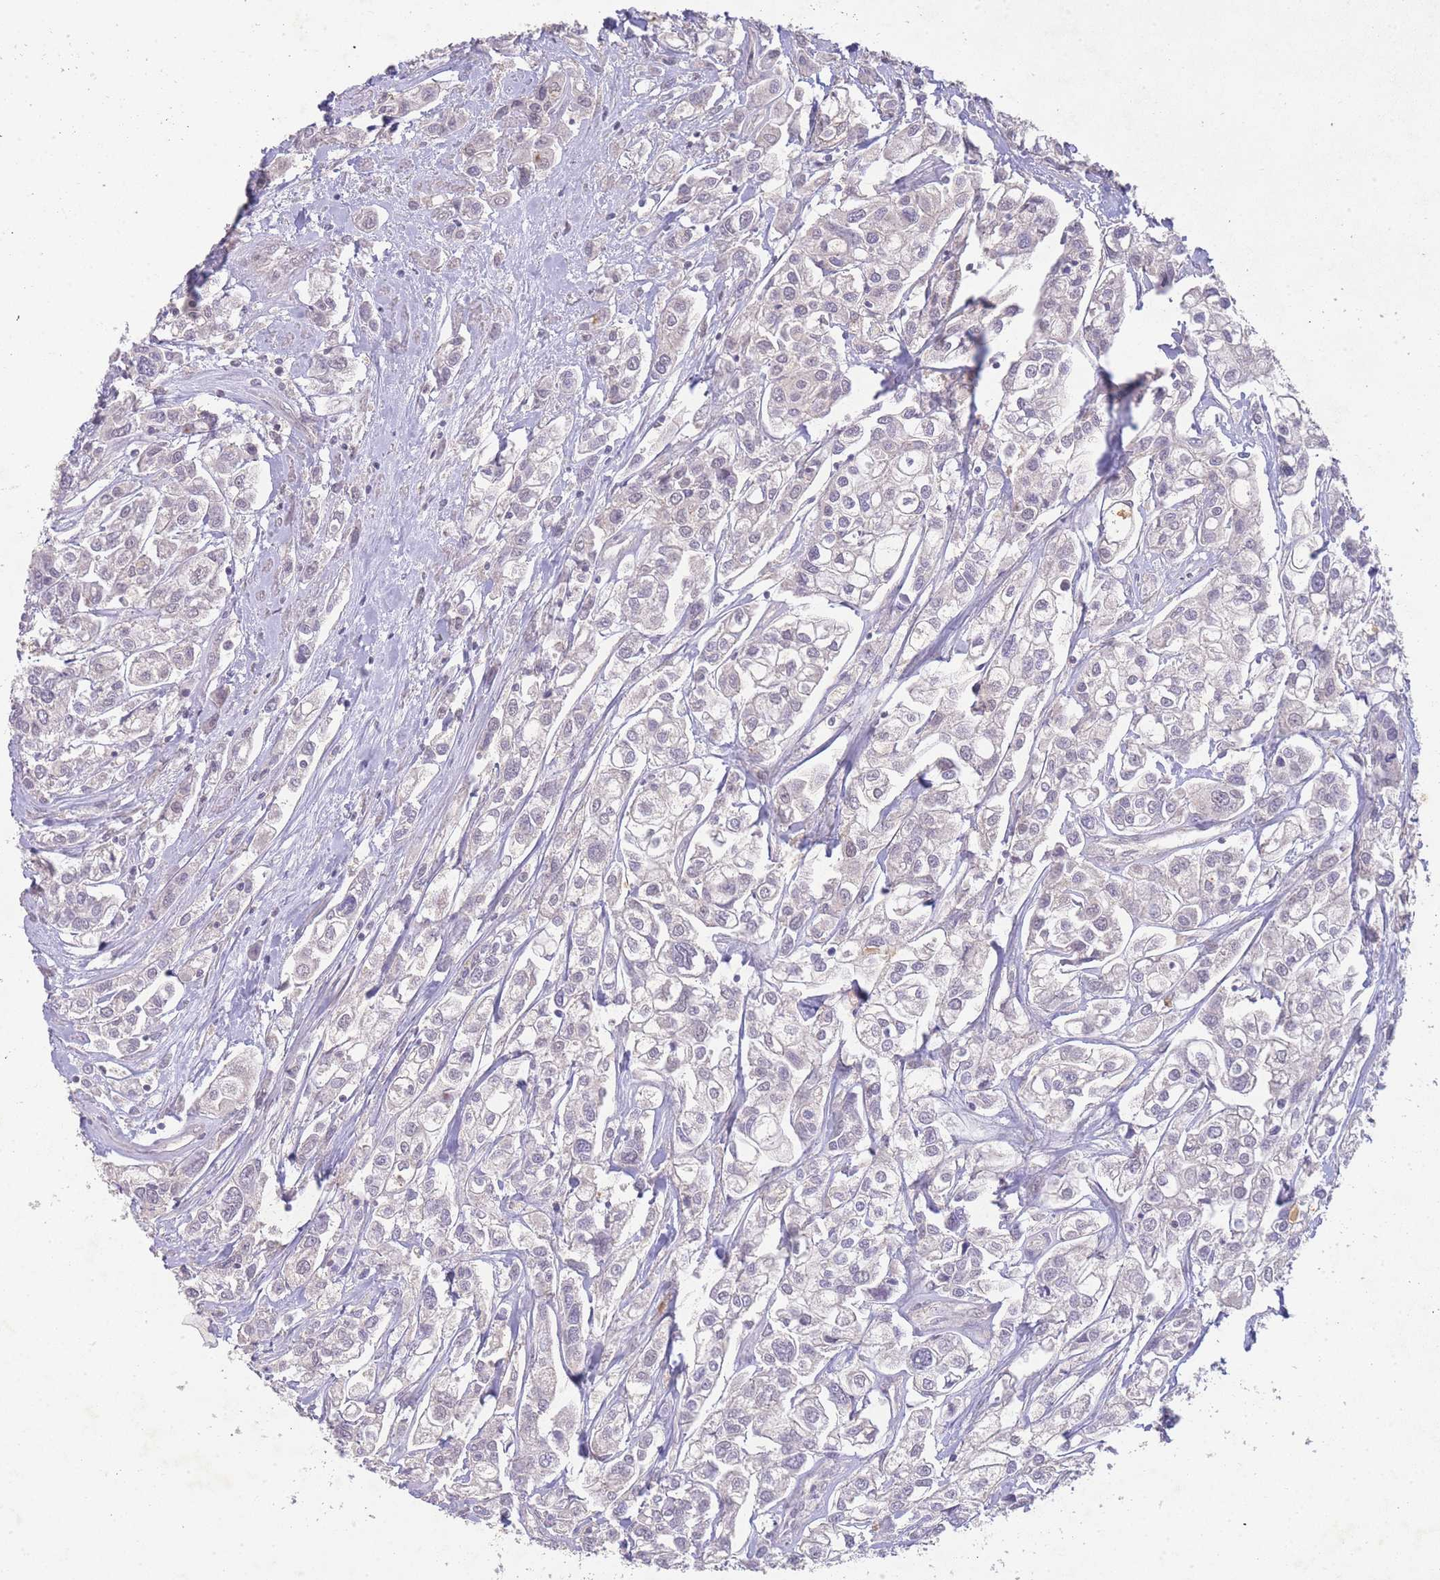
{"staining": {"intensity": "negative", "quantity": "none", "location": "none"}, "tissue": "urothelial cancer", "cell_type": "Tumor cells", "image_type": "cancer", "snomed": [{"axis": "morphology", "description": "Urothelial carcinoma, High grade"}, {"axis": "topography", "description": "Urinary bladder"}], "caption": "DAB immunohistochemical staining of human high-grade urothelial carcinoma demonstrates no significant staining in tumor cells. (Stains: DAB (3,3'-diaminobenzidine) immunohistochemistry (IHC) with hematoxylin counter stain, Microscopy: brightfield microscopy at high magnification).", "gene": "RNF144B", "patient": {"sex": "male", "age": 67}}